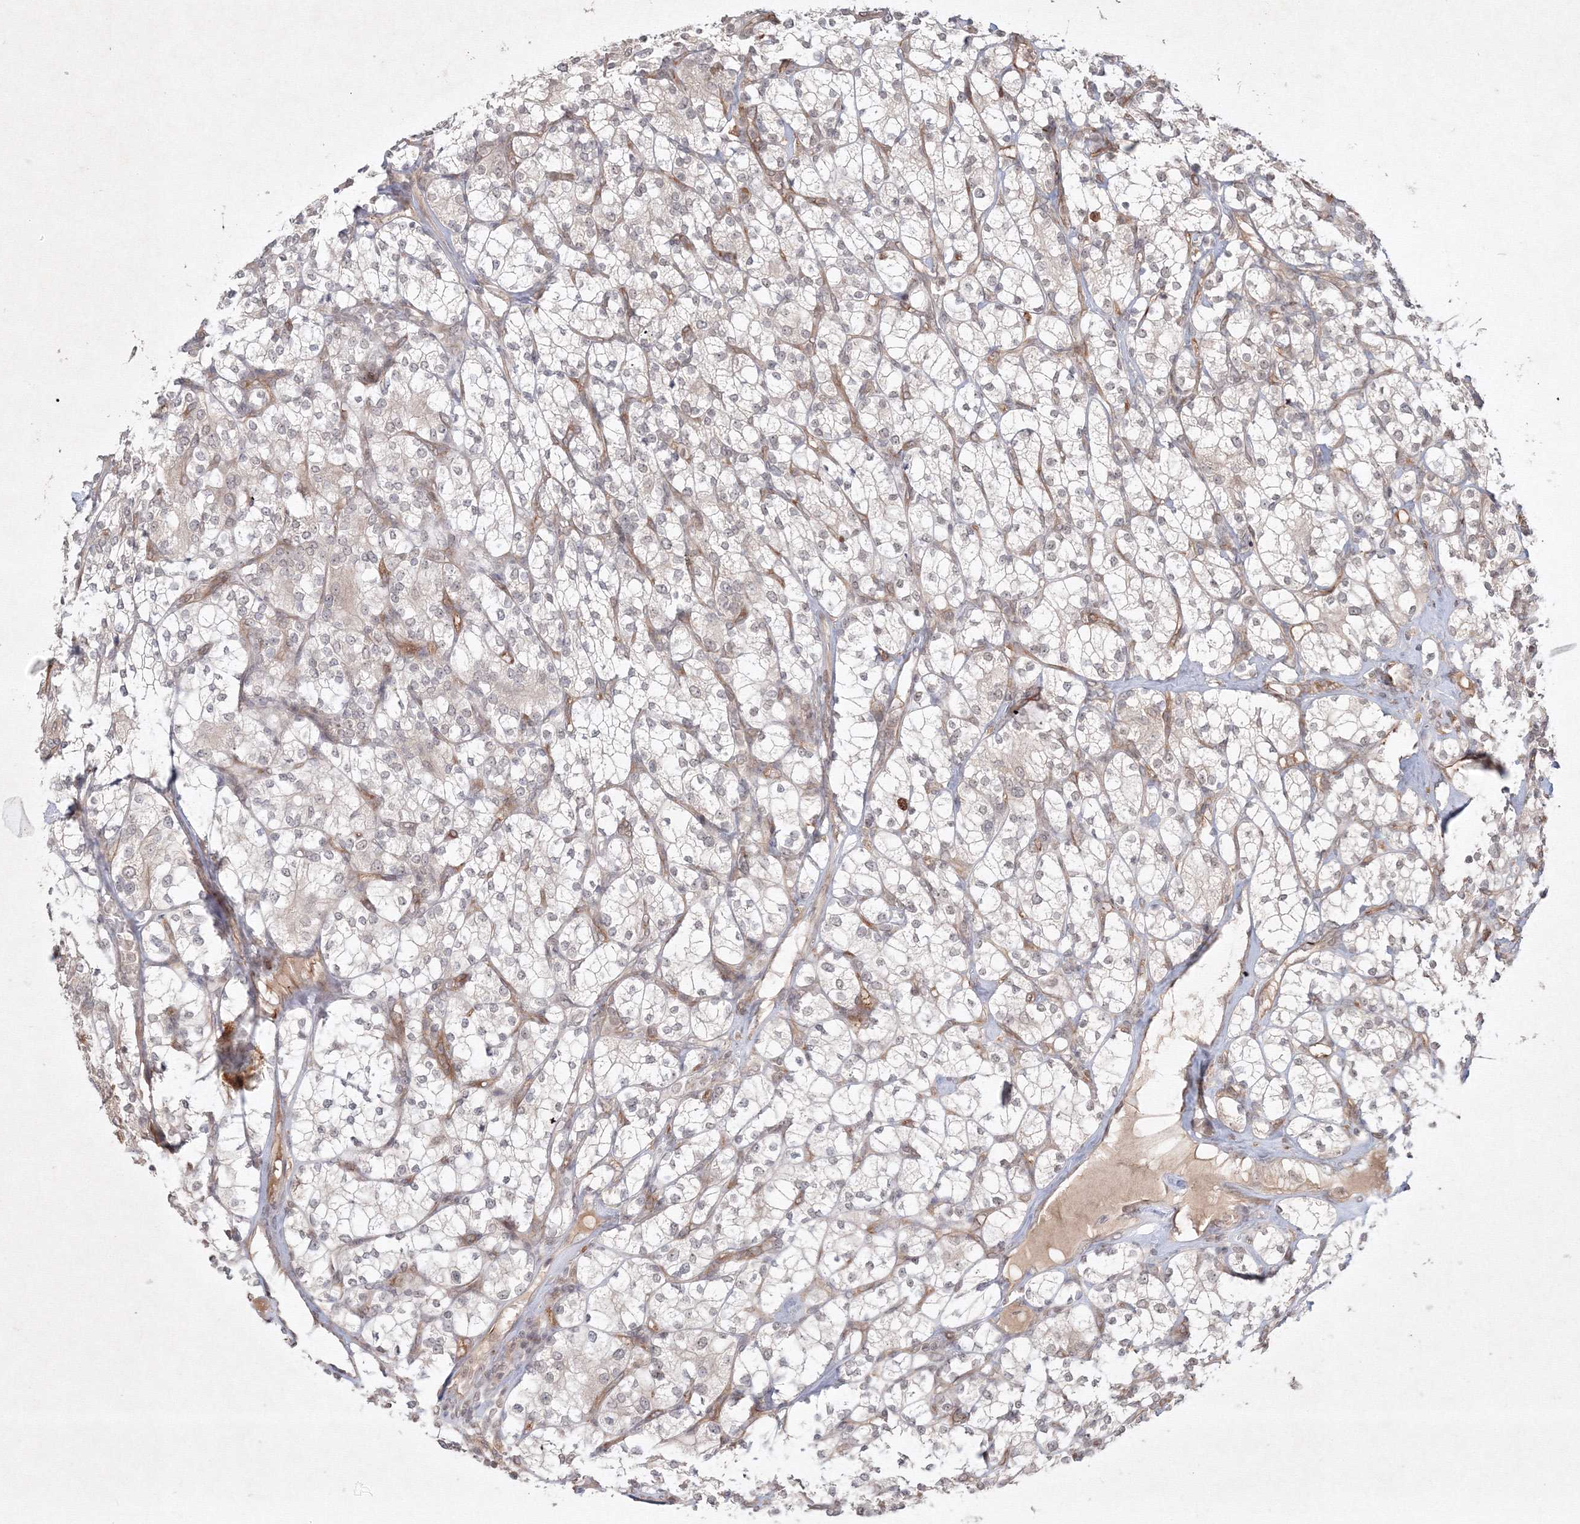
{"staining": {"intensity": "weak", "quantity": "<25%", "location": "cytoplasmic/membranous,nuclear"}, "tissue": "renal cancer", "cell_type": "Tumor cells", "image_type": "cancer", "snomed": [{"axis": "morphology", "description": "Adenocarcinoma, NOS"}, {"axis": "topography", "description": "Kidney"}], "caption": "This is an IHC micrograph of human renal cancer. There is no positivity in tumor cells.", "gene": "KIF20A", "patient": {"sex": "male", "age": 77}}